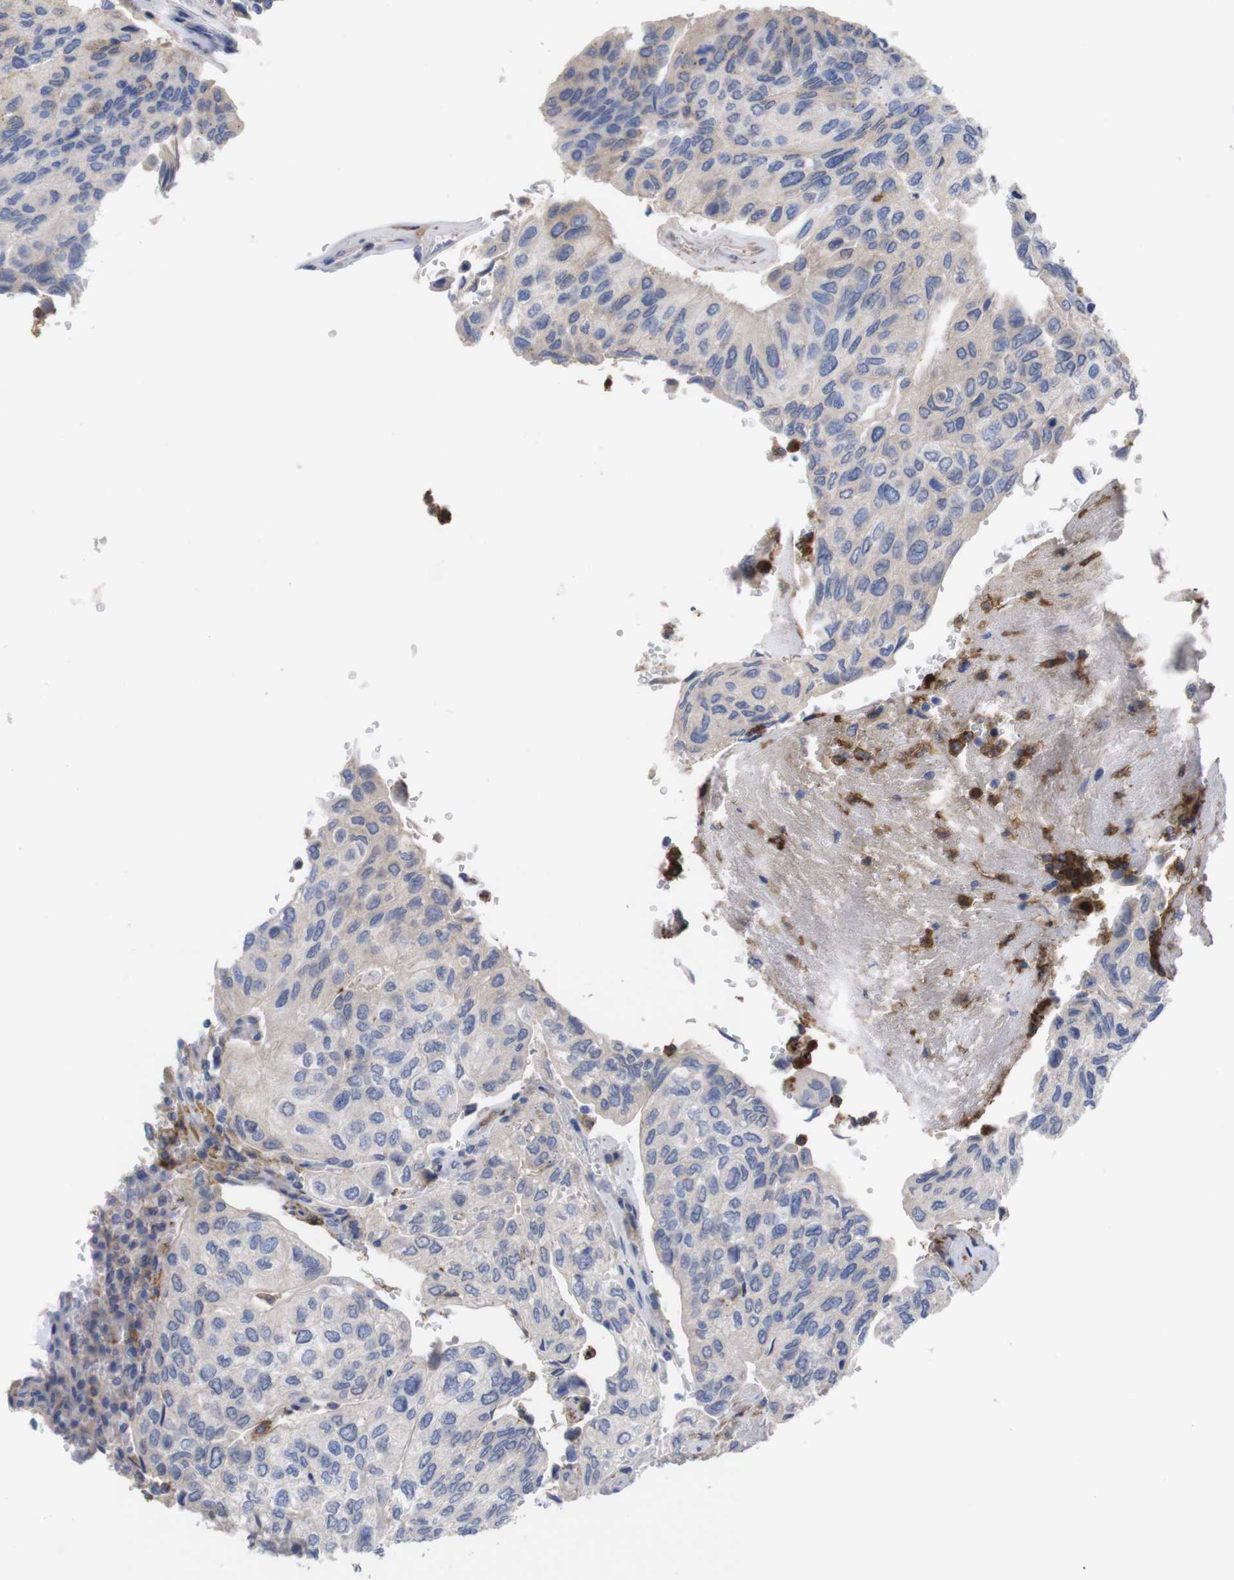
{"staining": {"intensity": "weak", "quantity": "<25%", "location": "cytoplasmic/membranous"}, "tissue": "urothelial cancer", "cell_type": "Tumor cells", "image_type": "cancer", "snomed": [{"axis": "morphology", "description": "Urothelial carcinoma, High grade"}, {"axis": "topography", "description": "Urinary bladder"}], "caption": "An IHC photomicrograph of urothelial cancer is shown. There is no staining in tumor cells of urothelial cancer. (DAB immunohistochemistry (IHC), high magnification).", "gene": "C5AR1", "patient": {"sex": "male", "age": 66}}